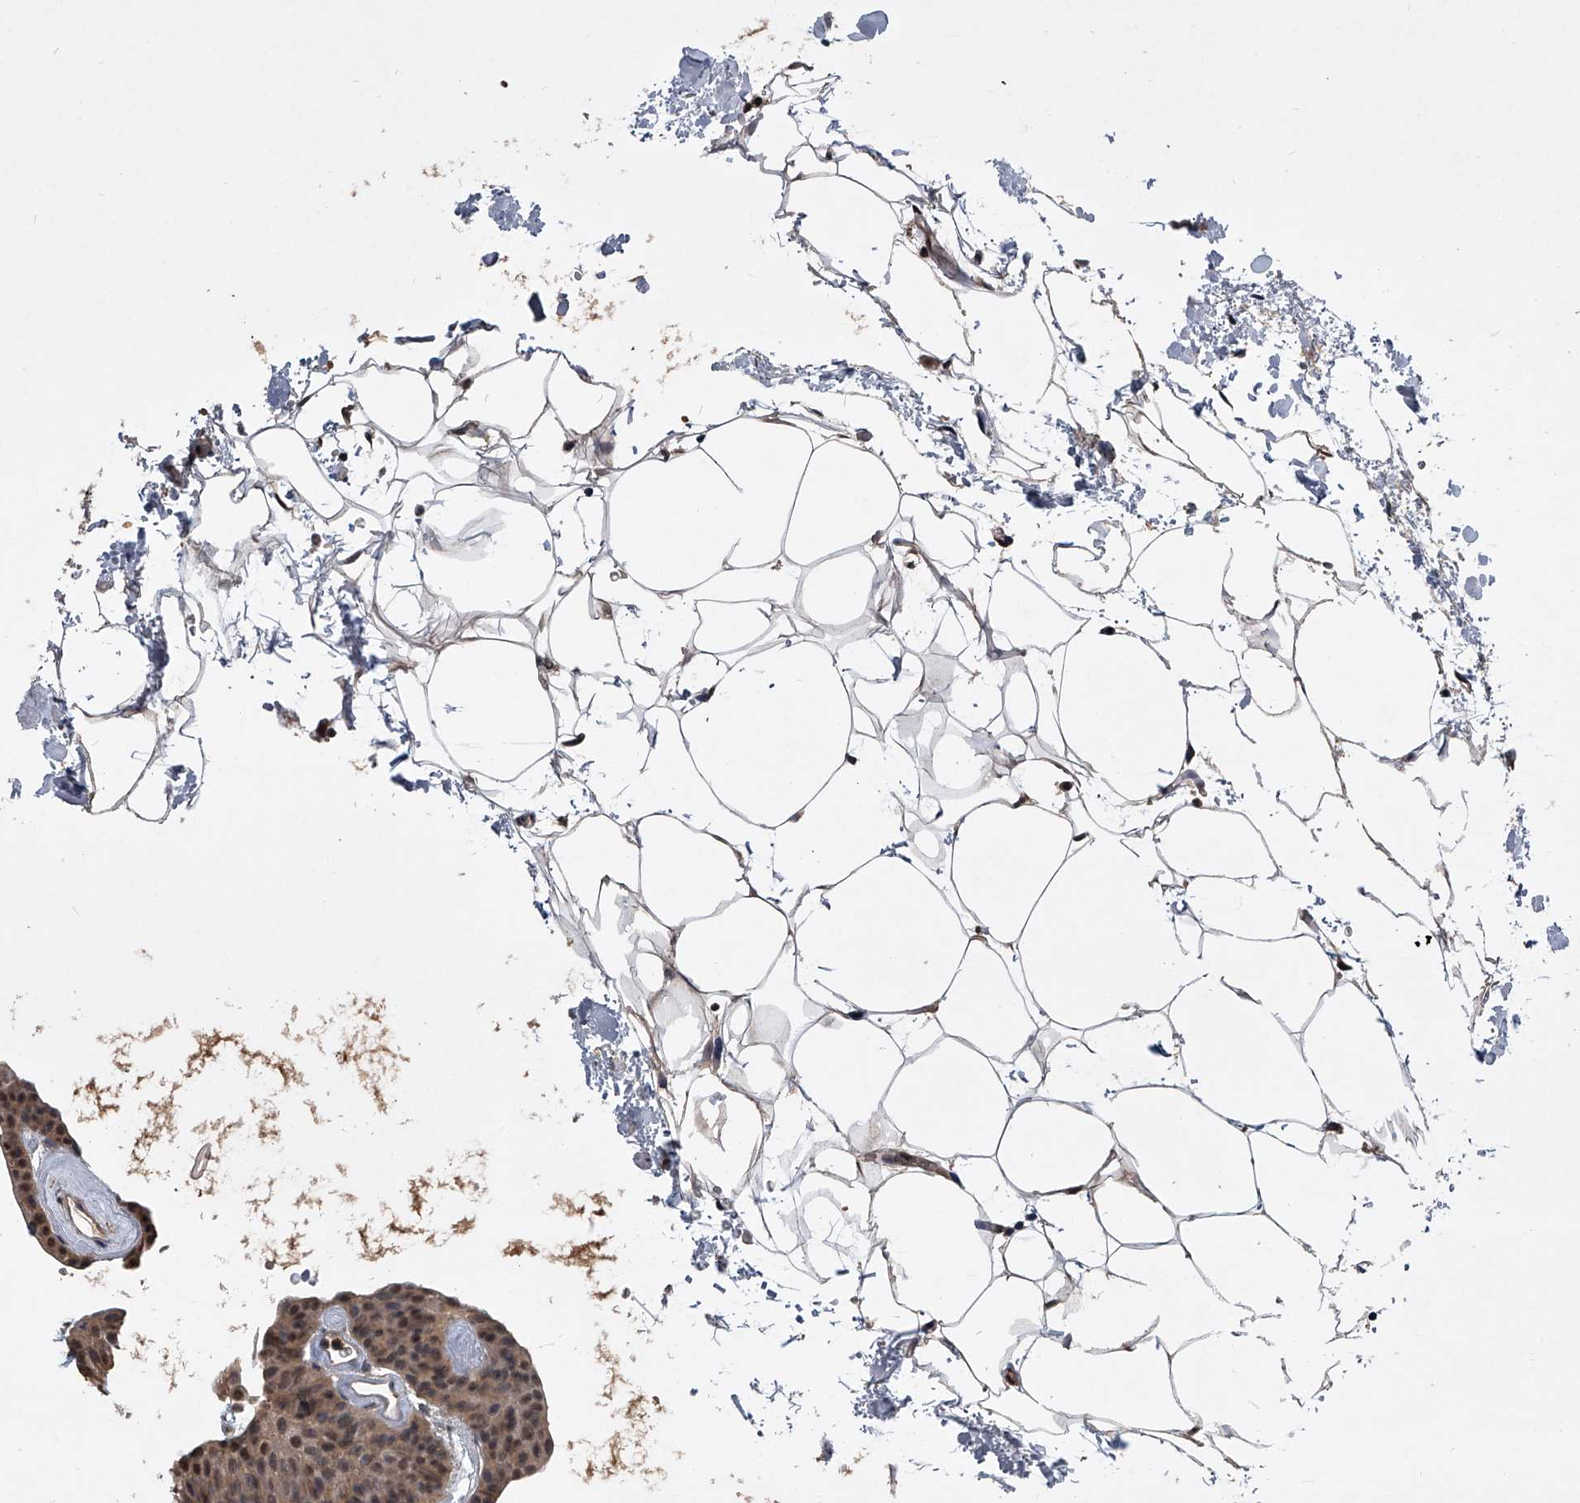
{"staining": {"intensity": "moderate", "quantity": "25%-75%", "location": "cytoplasmic/membranous,nuclear"}, "tissue": "urothelial cancer", "cell_type": "Tumor cells", "image_type": "cancer", "snomed": [{"axis": "morphology", "description": "Urothelial carcinoma, Low grade"}, {"axis": "topography", "description": "Urinary bladder"}], "caption": "Immunohistochemistry photomicrograph of urothelial cancer stained for a protein (brown), which demonstrates medium levels of moderate cytoplasmic/membranous and nuclear positivity in about 25%-75% of tumor cells.", "gene": "TSNAX", "patient": {"sex": "female", "age": 60}}